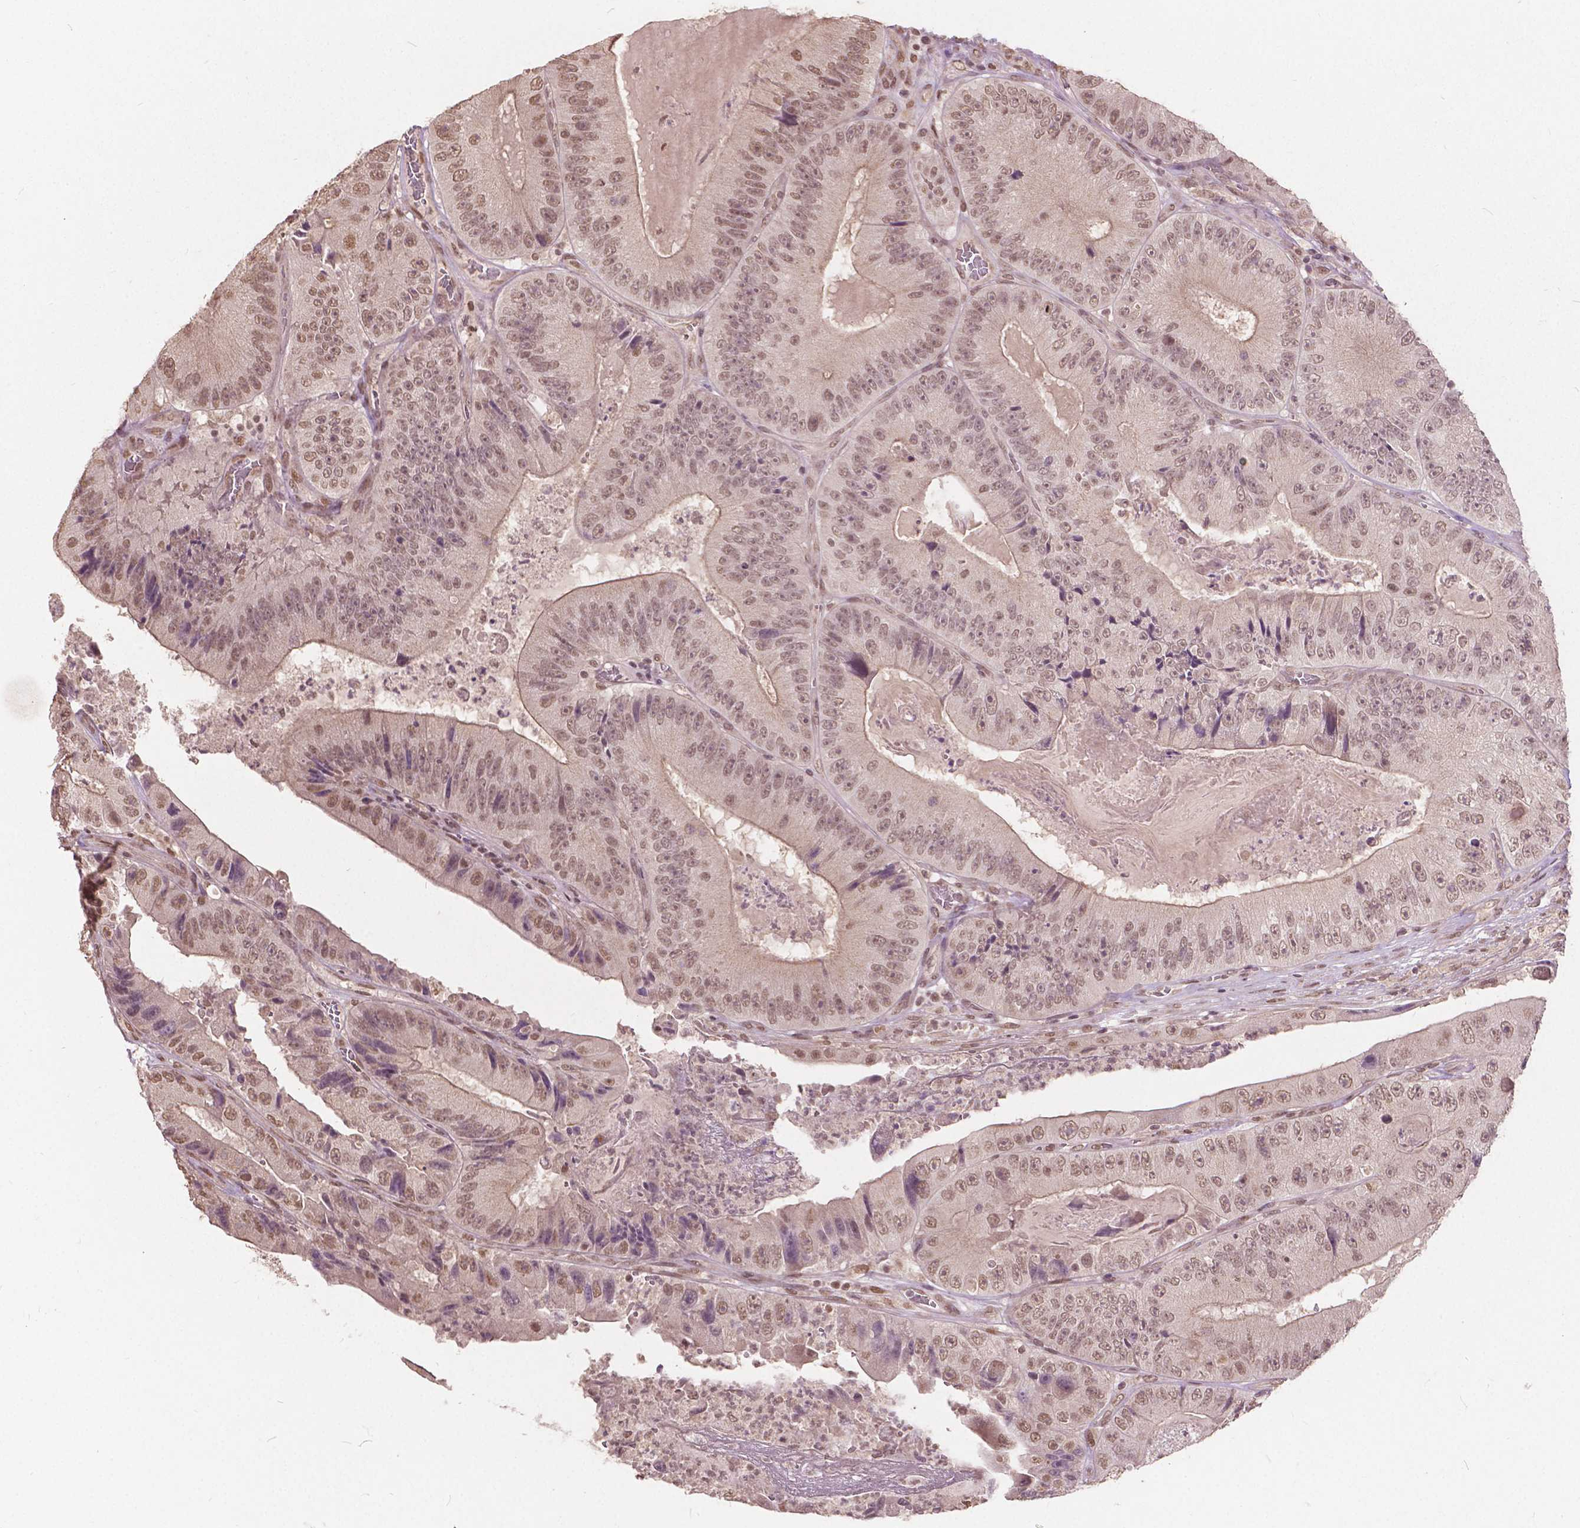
{"staining": {"intensity": "moderate", "quantity": ">75%", "location": "nuclear"}, "tissue": "colorectal cancer", "cell_type": "Tumor cells", "image_type": "cancer", "snomed": [{"axis": "morphology", "description": "Adenocarcinoma, NOS"}, {"axis": "topography", "description": "Colon"}], "caption": "The photomicrograph demonstrates a brown stain indicating the presence of a protein in the nuclear of tumor cells in colorectal cancer. Immunohistochemistry stains the protein in brown and the nuclei are stained blue.", "gene": "HOXA10", "patient": {"sex": "female", "age": 86}}